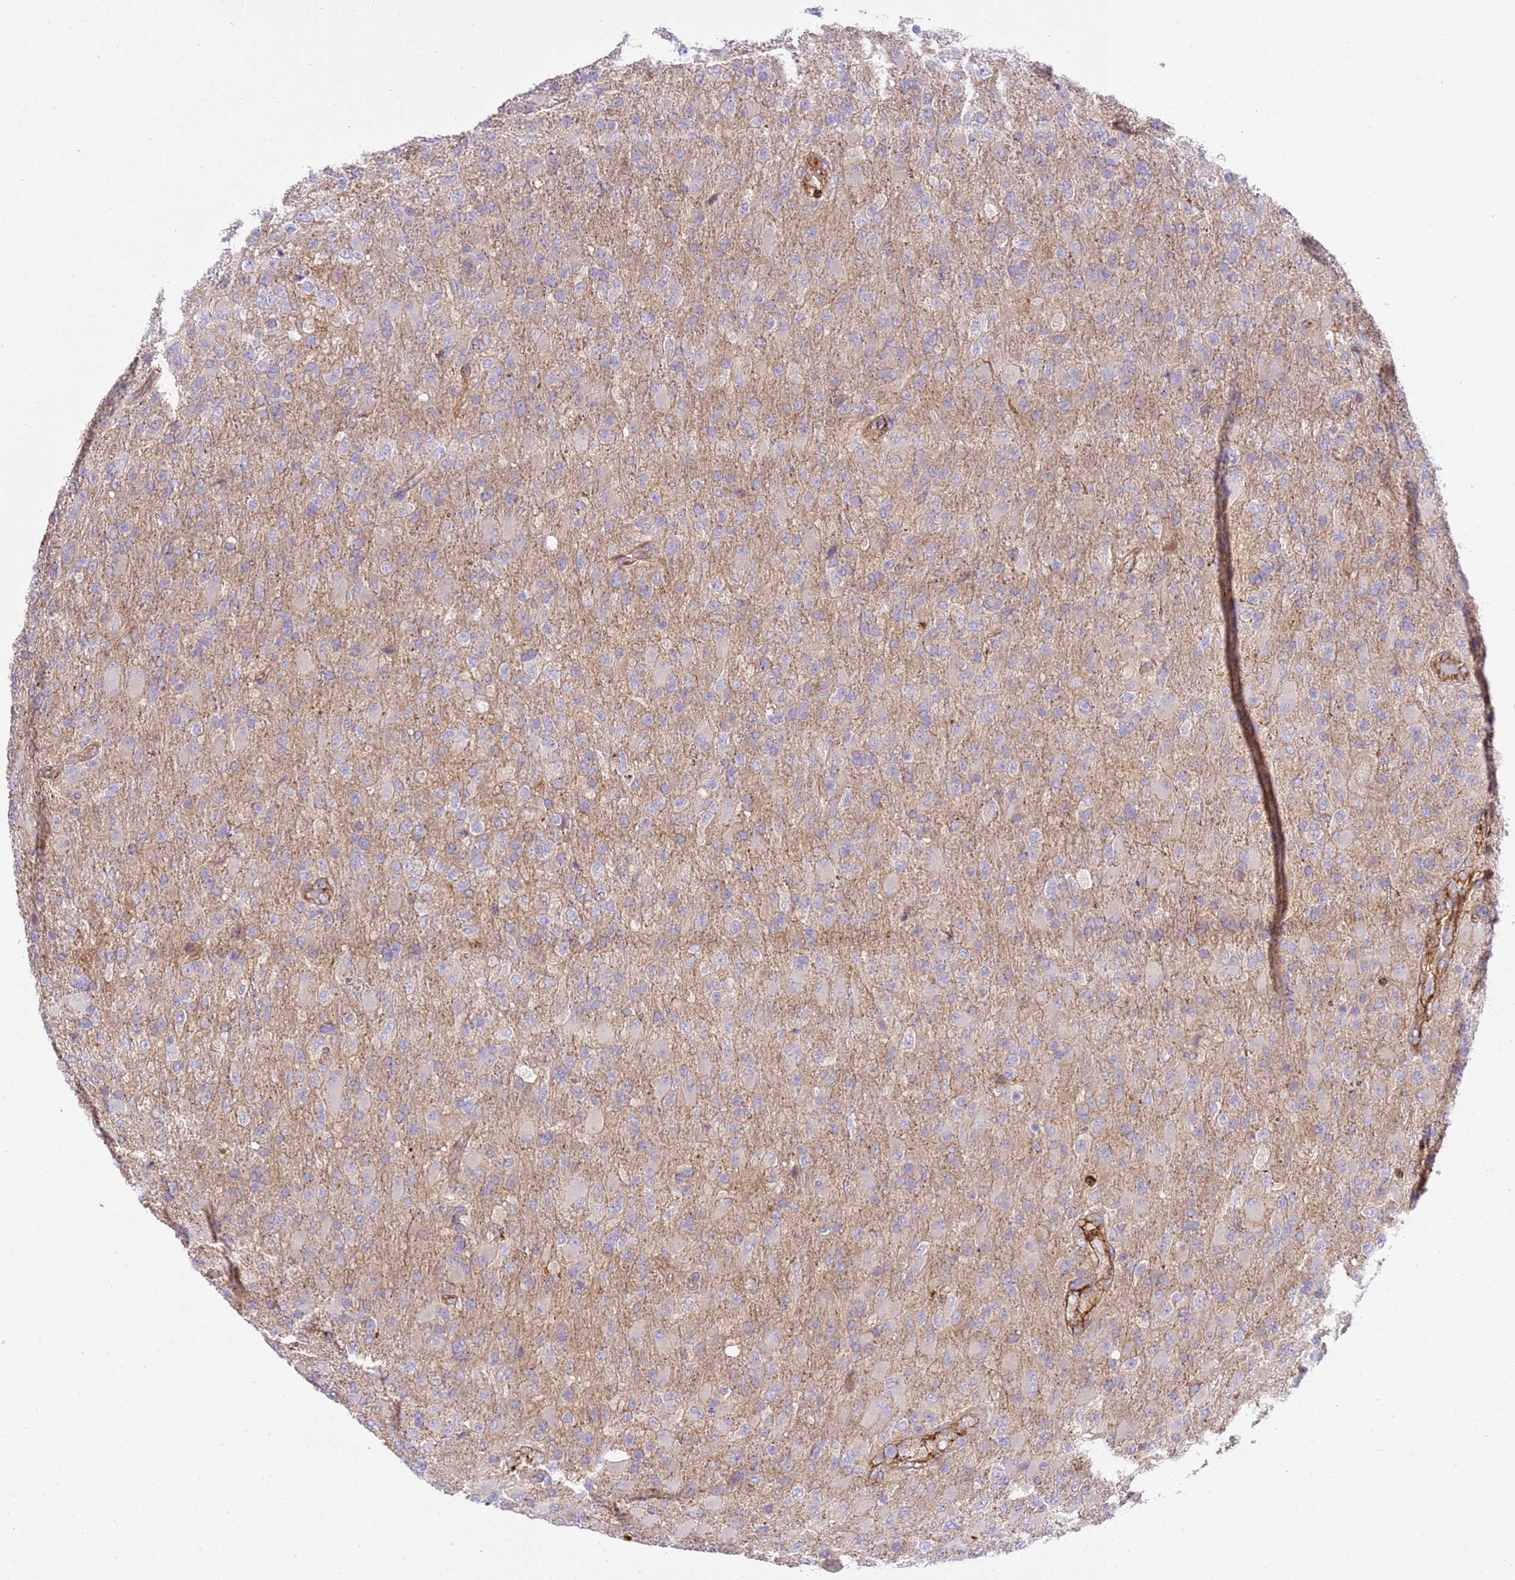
{"staining": {"intensity": "negative", "quantity": "none", "location": "none"}, "tissue": "glioma", "cell_type": "Tumor cells", "image_type": "cancer", "snomed": [{"axis": "morphology", "description": "Glioma, malignant, Low grade"}, {"axis": "topography", "description": "Brain"}], "caption": "Human glioma stained for a protein using immunohistochemistry (IHC) reveals no expression in tumor cells.", "gene": "EFCAB8", "patient": {"sex": "male", "age": 65}}